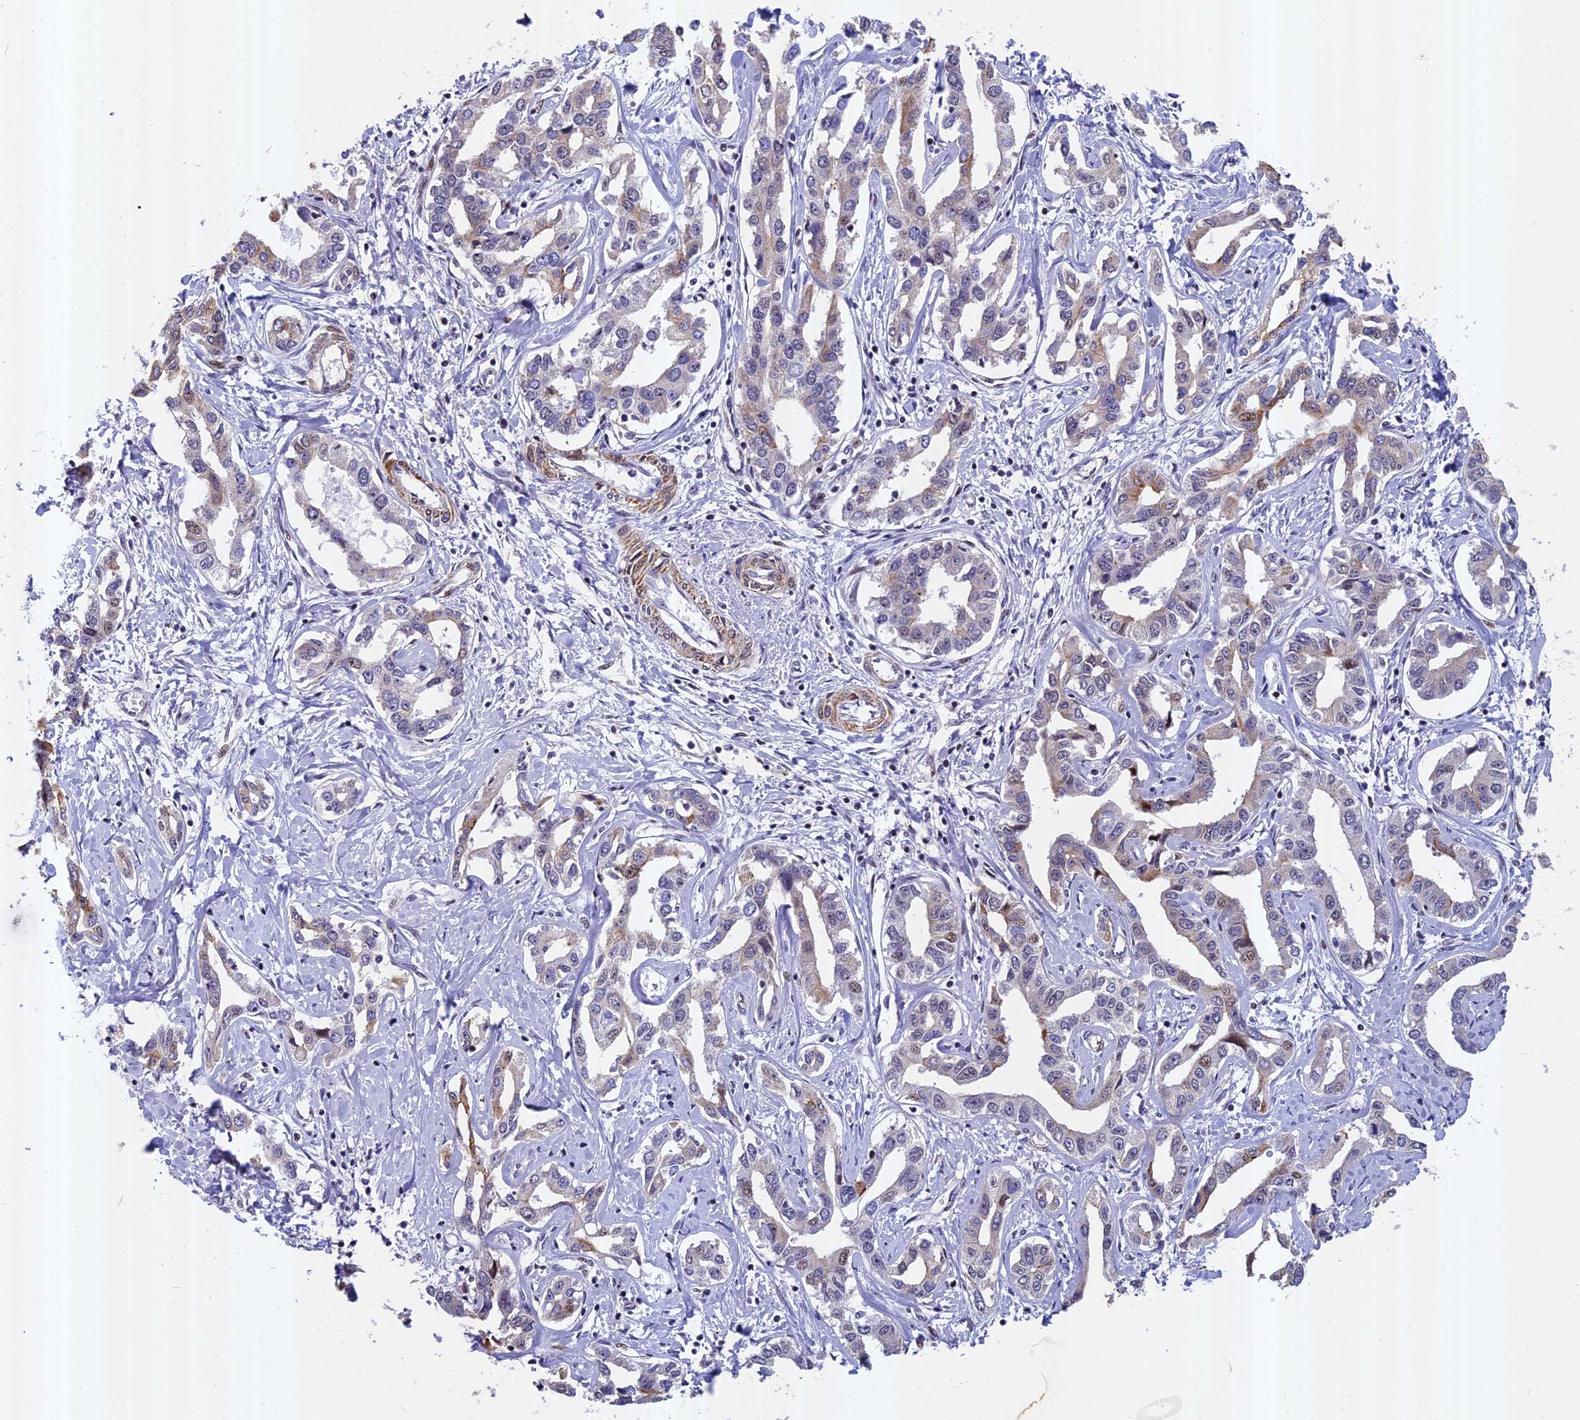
{"staining": {"intensity": "negative", "quantity": "none", "location": "none"}, "tissue": "liver cancer", "cell_type": "Tumor cells", "image_type": "cancer", "snomed": [{"axis": "morphology", "description": "Cholangiocarcinoma"}, {"axis": "topography", "description": "Liver"}], "caption": "Immunohistochemistry (IHC) image of neoplastic tissue: human cholangiocarcinoma (liver) stained with DAB (3,3'-diaminobenzidine) reveals no significant protein expression in tumor cells. Nuclei are stained in blue.", "gene": "ANKRD34B", "patient": {"sex": "male", "age": 59}}